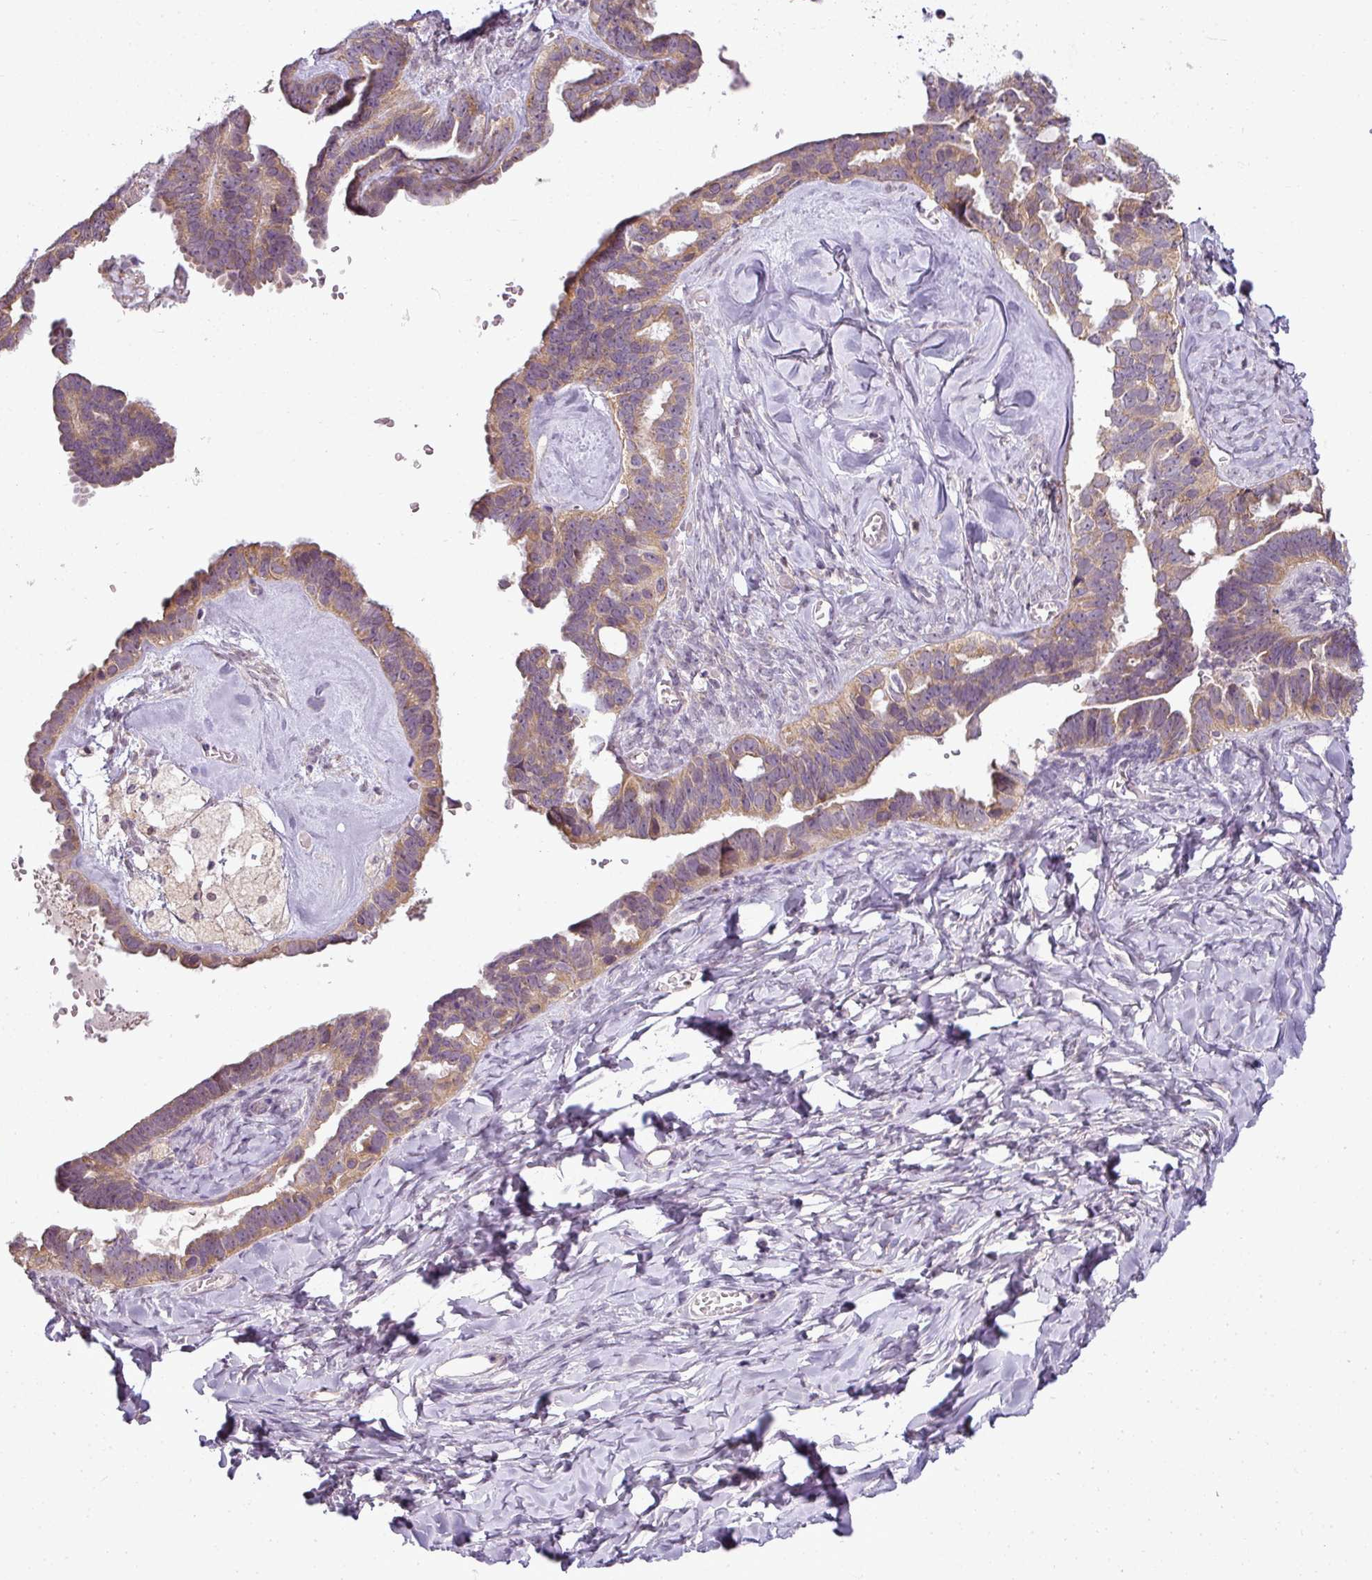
{"staining": {"intensity": "moderate", "quantity": ">75%", "location": "cytoplasmic/membranous"}, "tissue": "ovarian cancer", "cell_type": "Tumor cells", "image_type": "cancer", "snomed": [{"axis": "morphology", "description": "Cystadenocarcinoma, serous, NOS"}, {"axis": "topography", "description": "Ovary"}], "caption": "A histopathology image of ovarian cancer (serous cystadenocarcinoma) stained for a protein displays moderate cytoplasmic/membranous brown staining in tumor cells.", "gene": "LY75", "patient": {"sex": "female", "age": 69}}